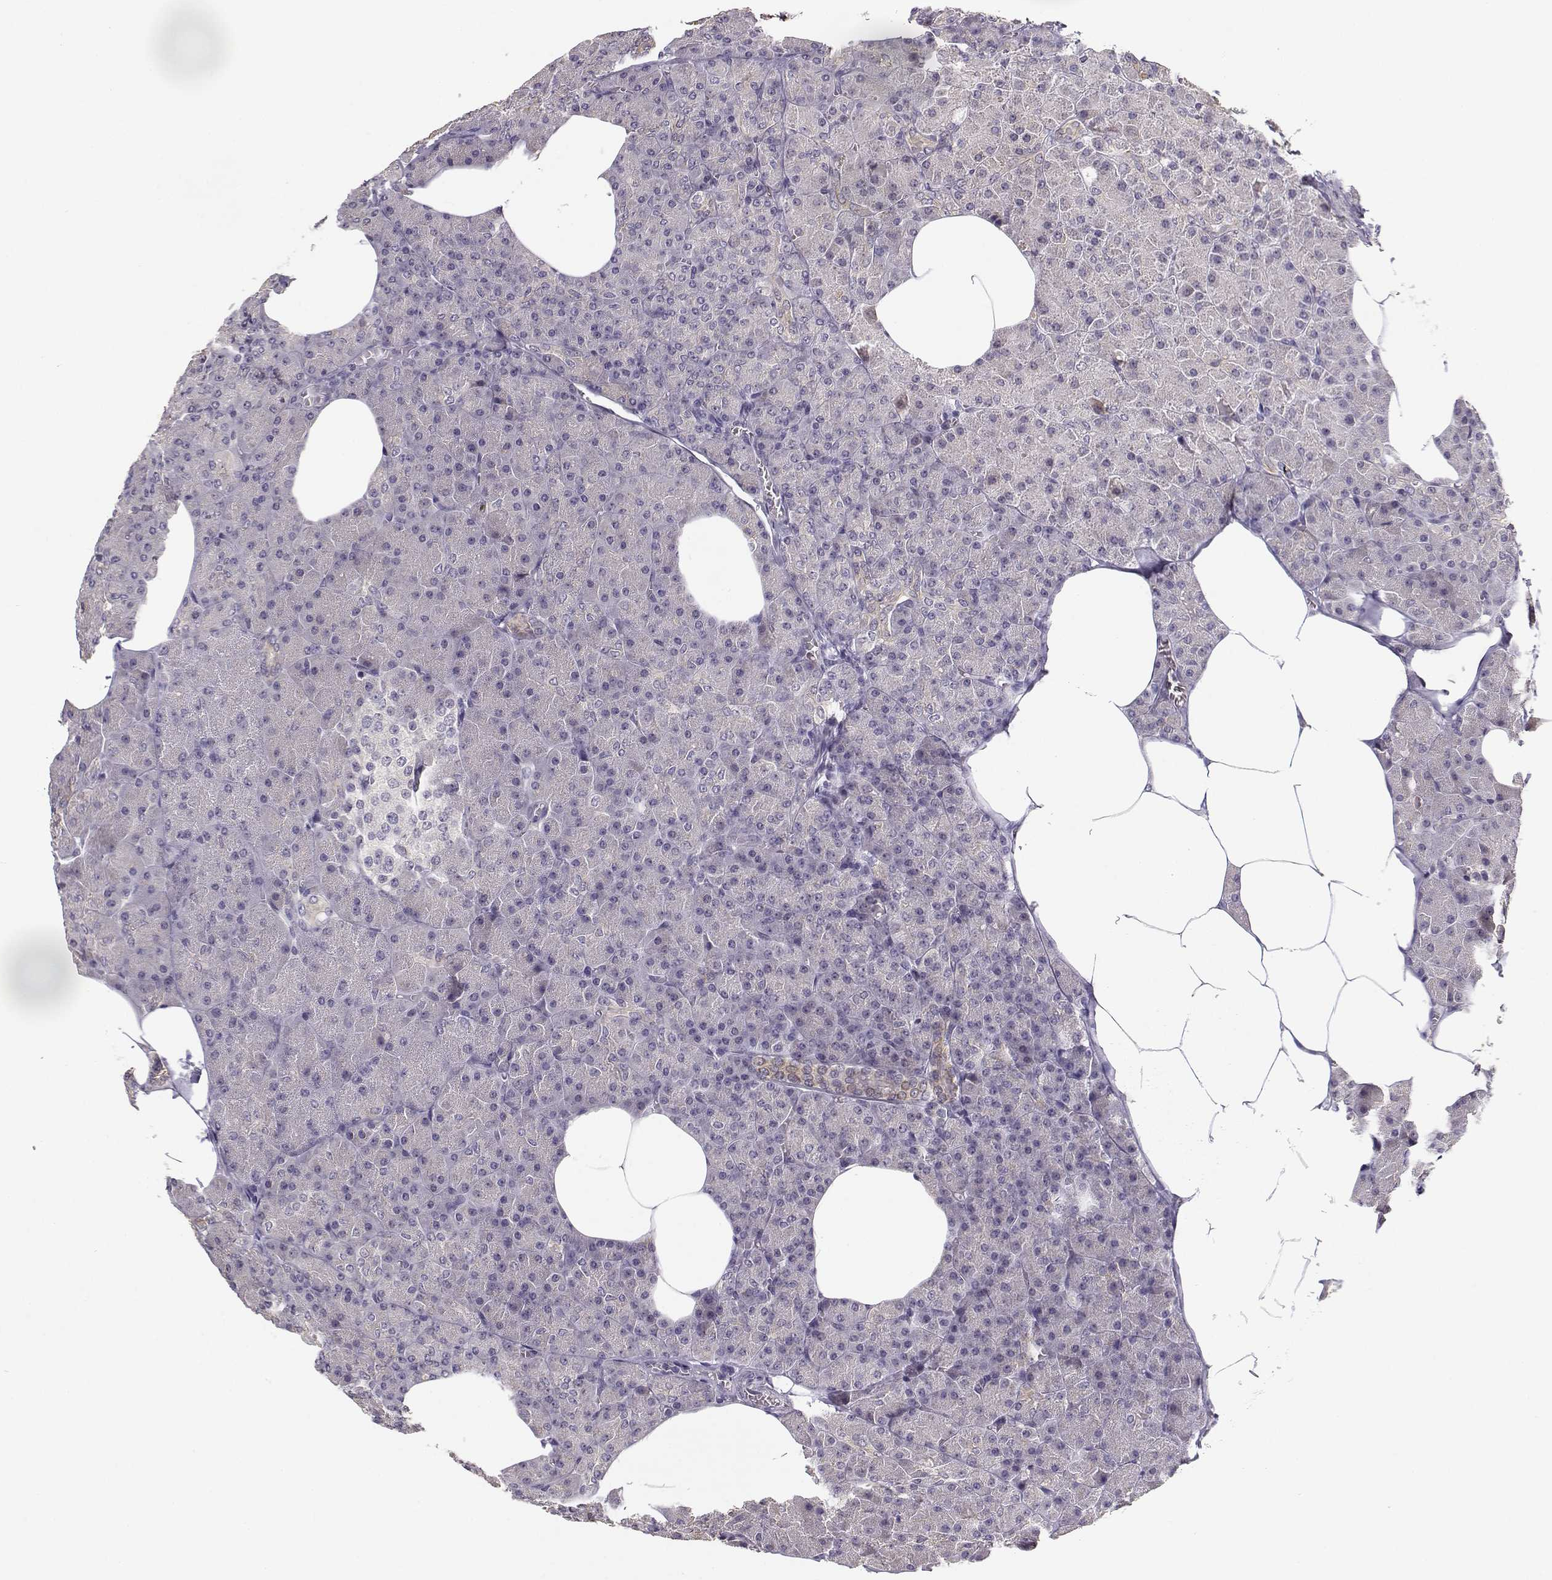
{"staining": {"intensity": "negative", "quantity": "none", "location": "none"}, "tissue": "pancreas", "cell_type": "Exocrine glandular cells", "image_type": "normal", "snomed": [{"axis": "morphology", "description": "Normal tissue, NOS"}, {"axis": "topography", "description": "Pancreas"}], "caption": "Micrograph shows no protein expression in exocrine glandular cells of benign pancreas.", "gene": "TMEM145", "patient": {"sex": "female", "age": 45}}